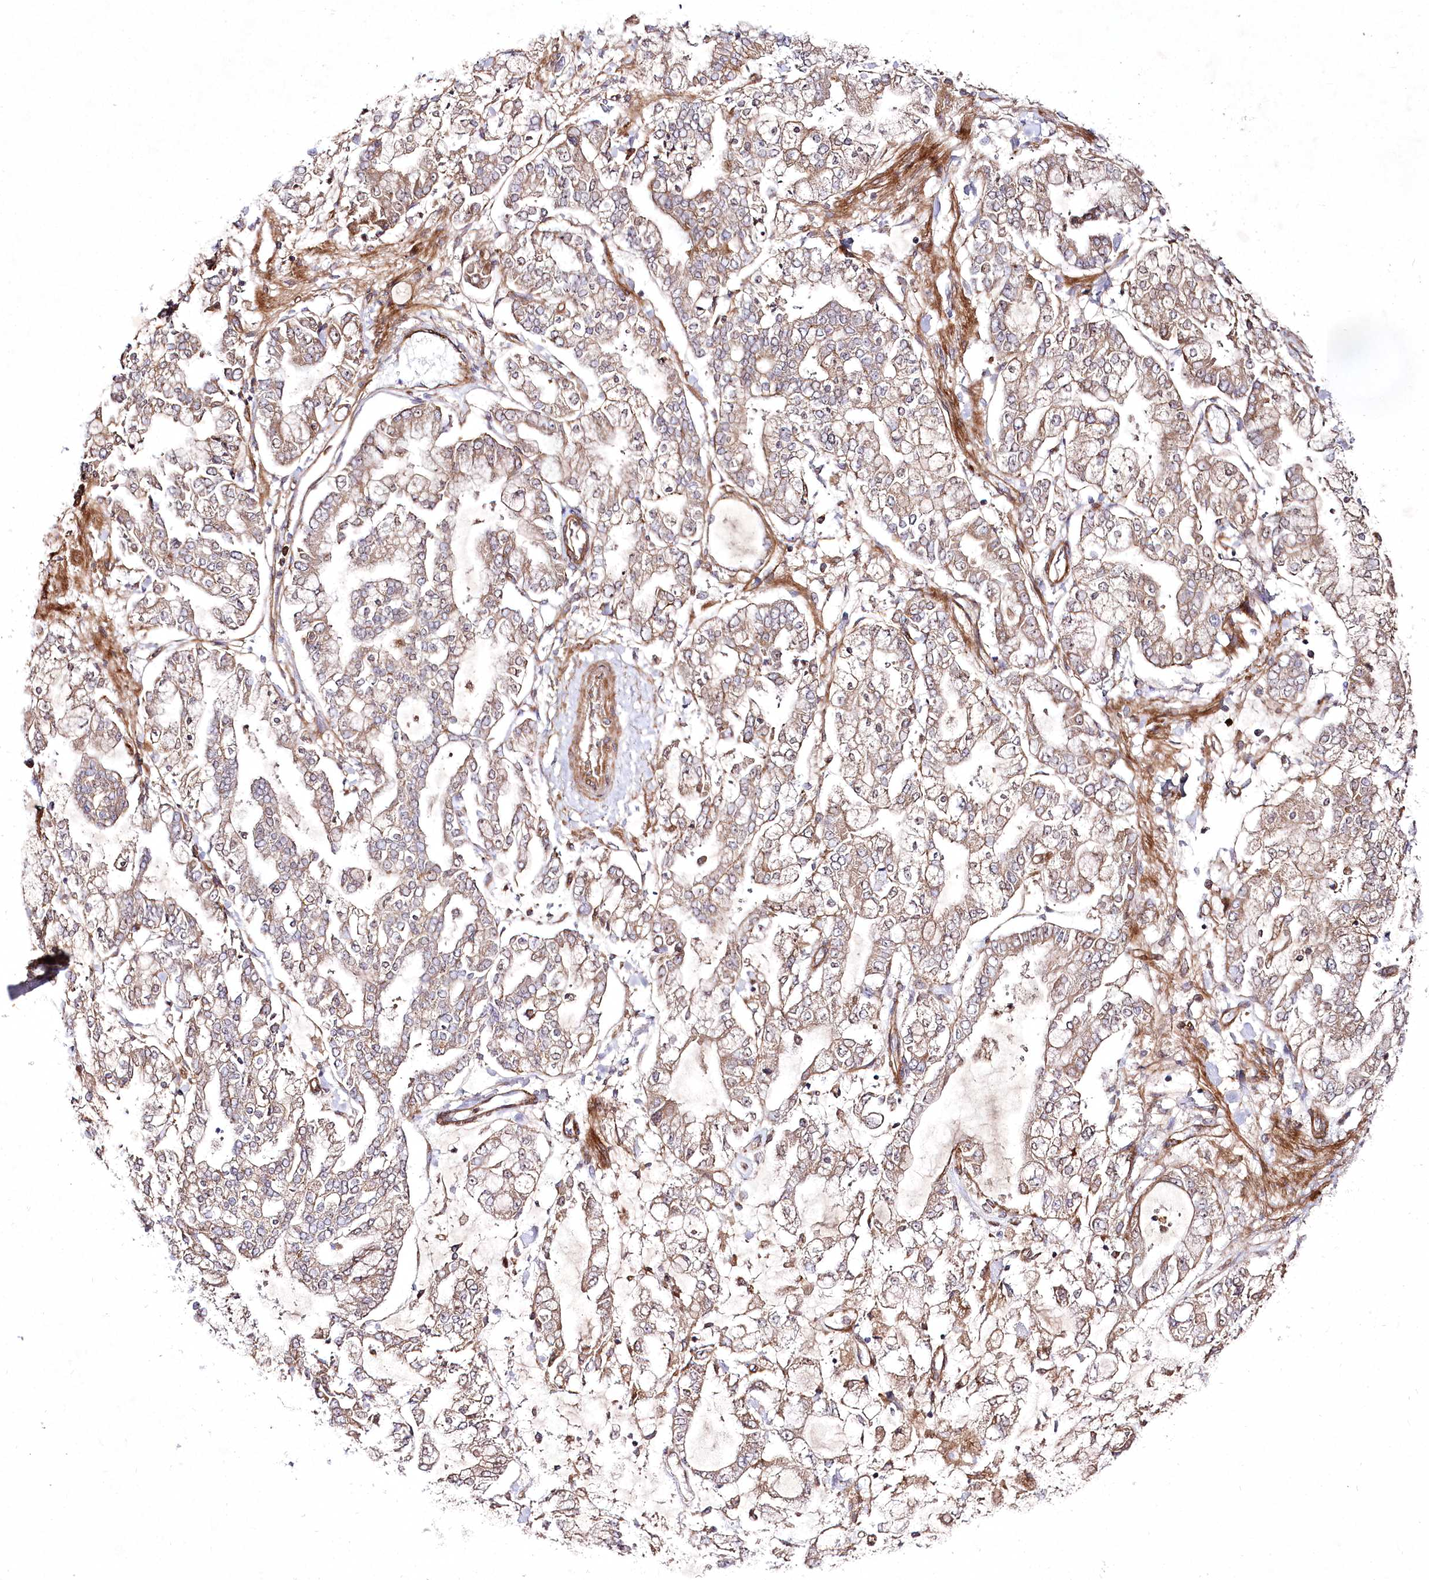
{"staining": {"intensity": "moderate", "quantity": ">75%", "location": "cytoplasmic/membranous"}, "tissue": "stomach cancer", "cell_type": "Tumor cells", "image_type": "cancer", "snomed": [{"axis": "morphology", "description": "Normal tissue, NOS"}, {"axis": "morphology", "description": "Adenocarcinoma, NOS"}, {"axis": "topography", "description": "Stomach, upper"}, {"axis": "topography", "description": "Stomach"}], "caption": "Immunohistochemistry (IHC) (DAB (3,3'-diaminobenzidine)) staining of stomach cancer demonstrates moderate cytoplasmic/membranous protein staining in approximately >75% of tumor cells.", "gene": "PSTK", "patient": {"sex": "male", "age": 76}}